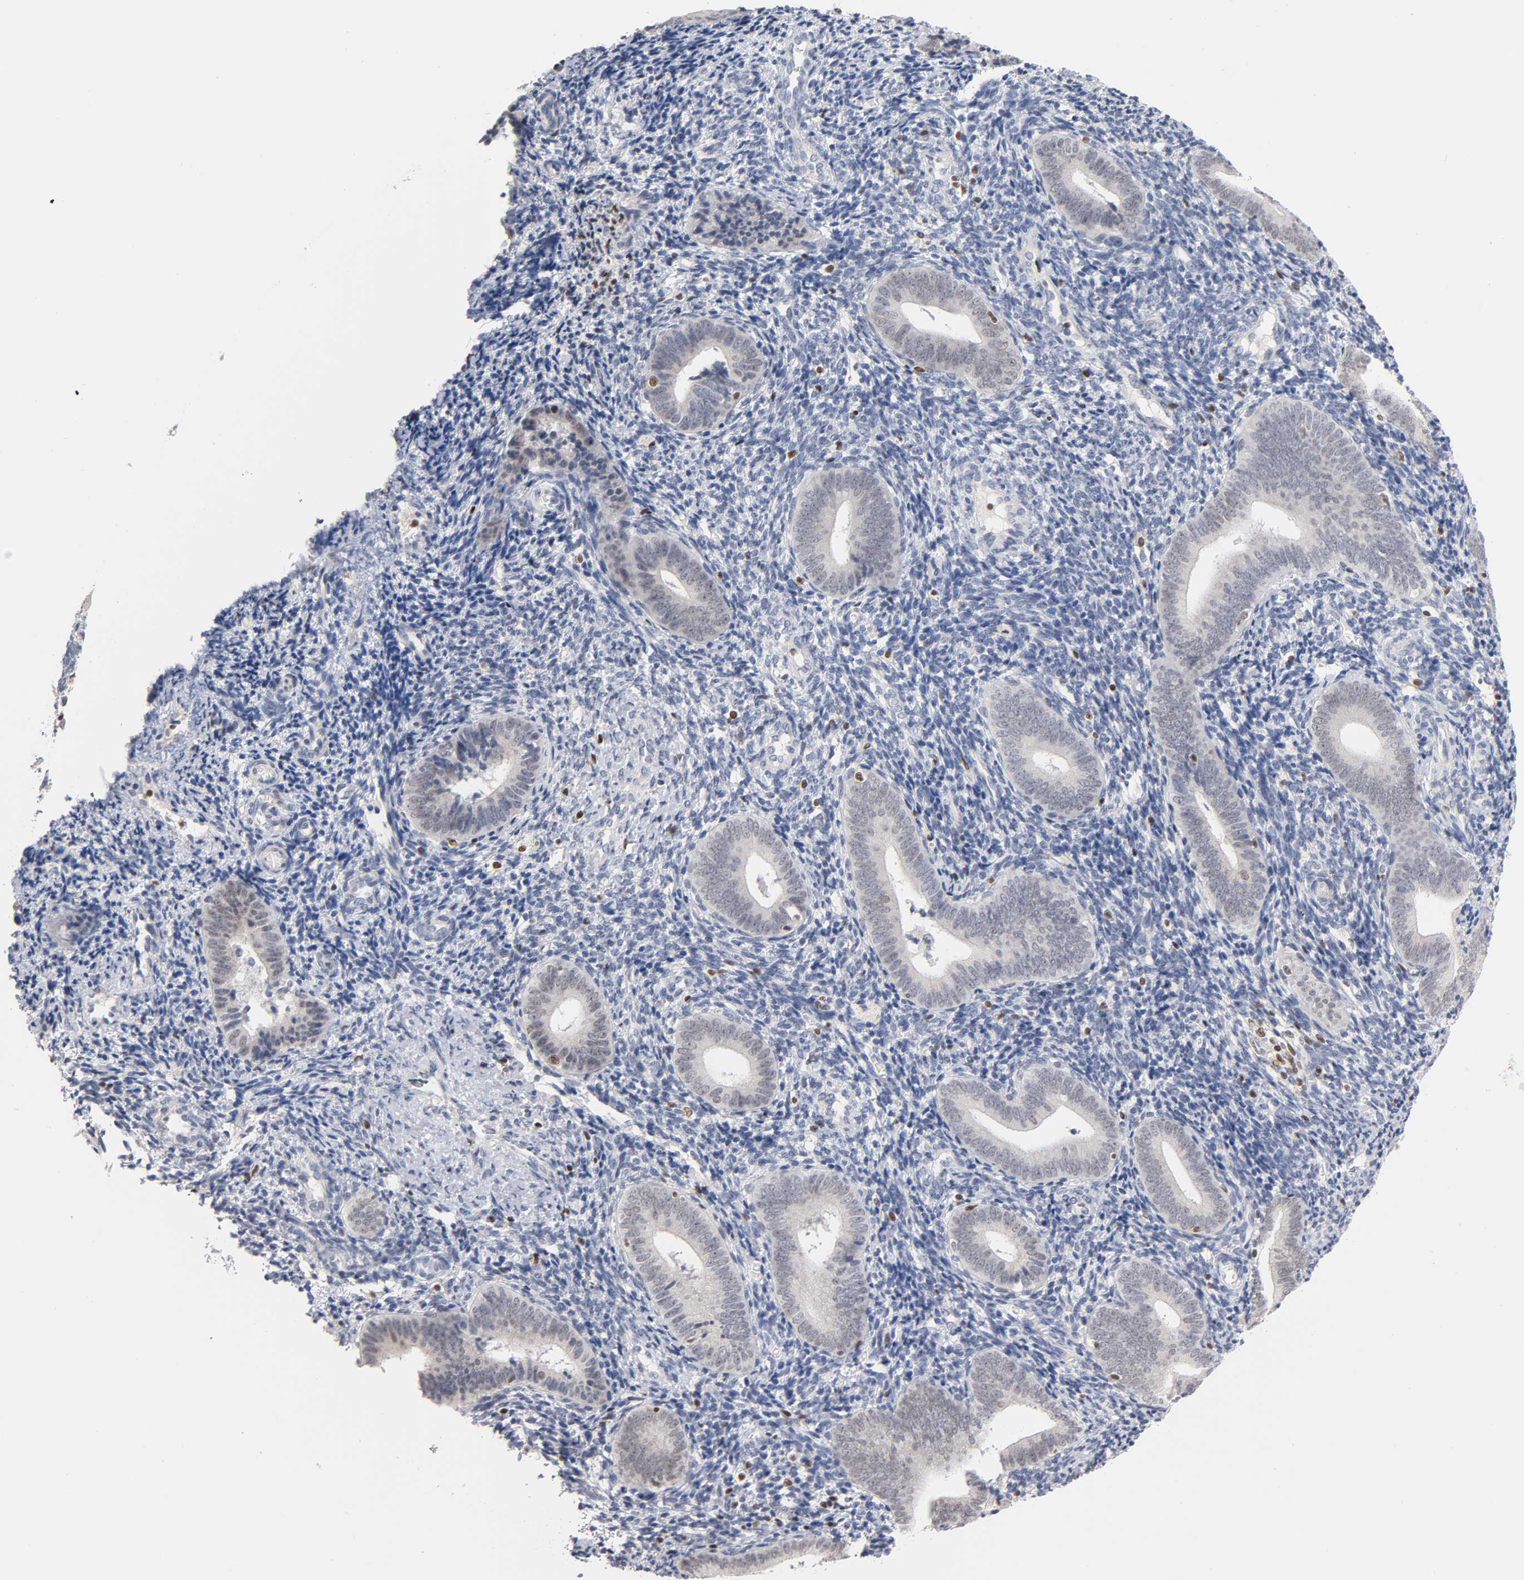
{"staining": {"intensity": "moderate", "quantity": "<25%", "location": "nuclear"}, "tissue": "endometrium", "cell_type": "Cells in endometrial stroma", "image_type": "normal", "snomed": [{"axis": "morphology", "description": "Normal tissue, NOS"}, {"axis": "topography", "description": "Uterus"}, {"axis": "topography", "description": "Endometrium"}], "caption": "Unremarkable endometrium demonstrates moderate nuclear expression in approximately <25% of cells in endometrial stroma (Stains: DAB in brown, nuclei in blue, Microscopy: brightfield microscopy at high magnification)..", "gene": "RUNX1", "patient": {"sex": "female", "age": 33}}